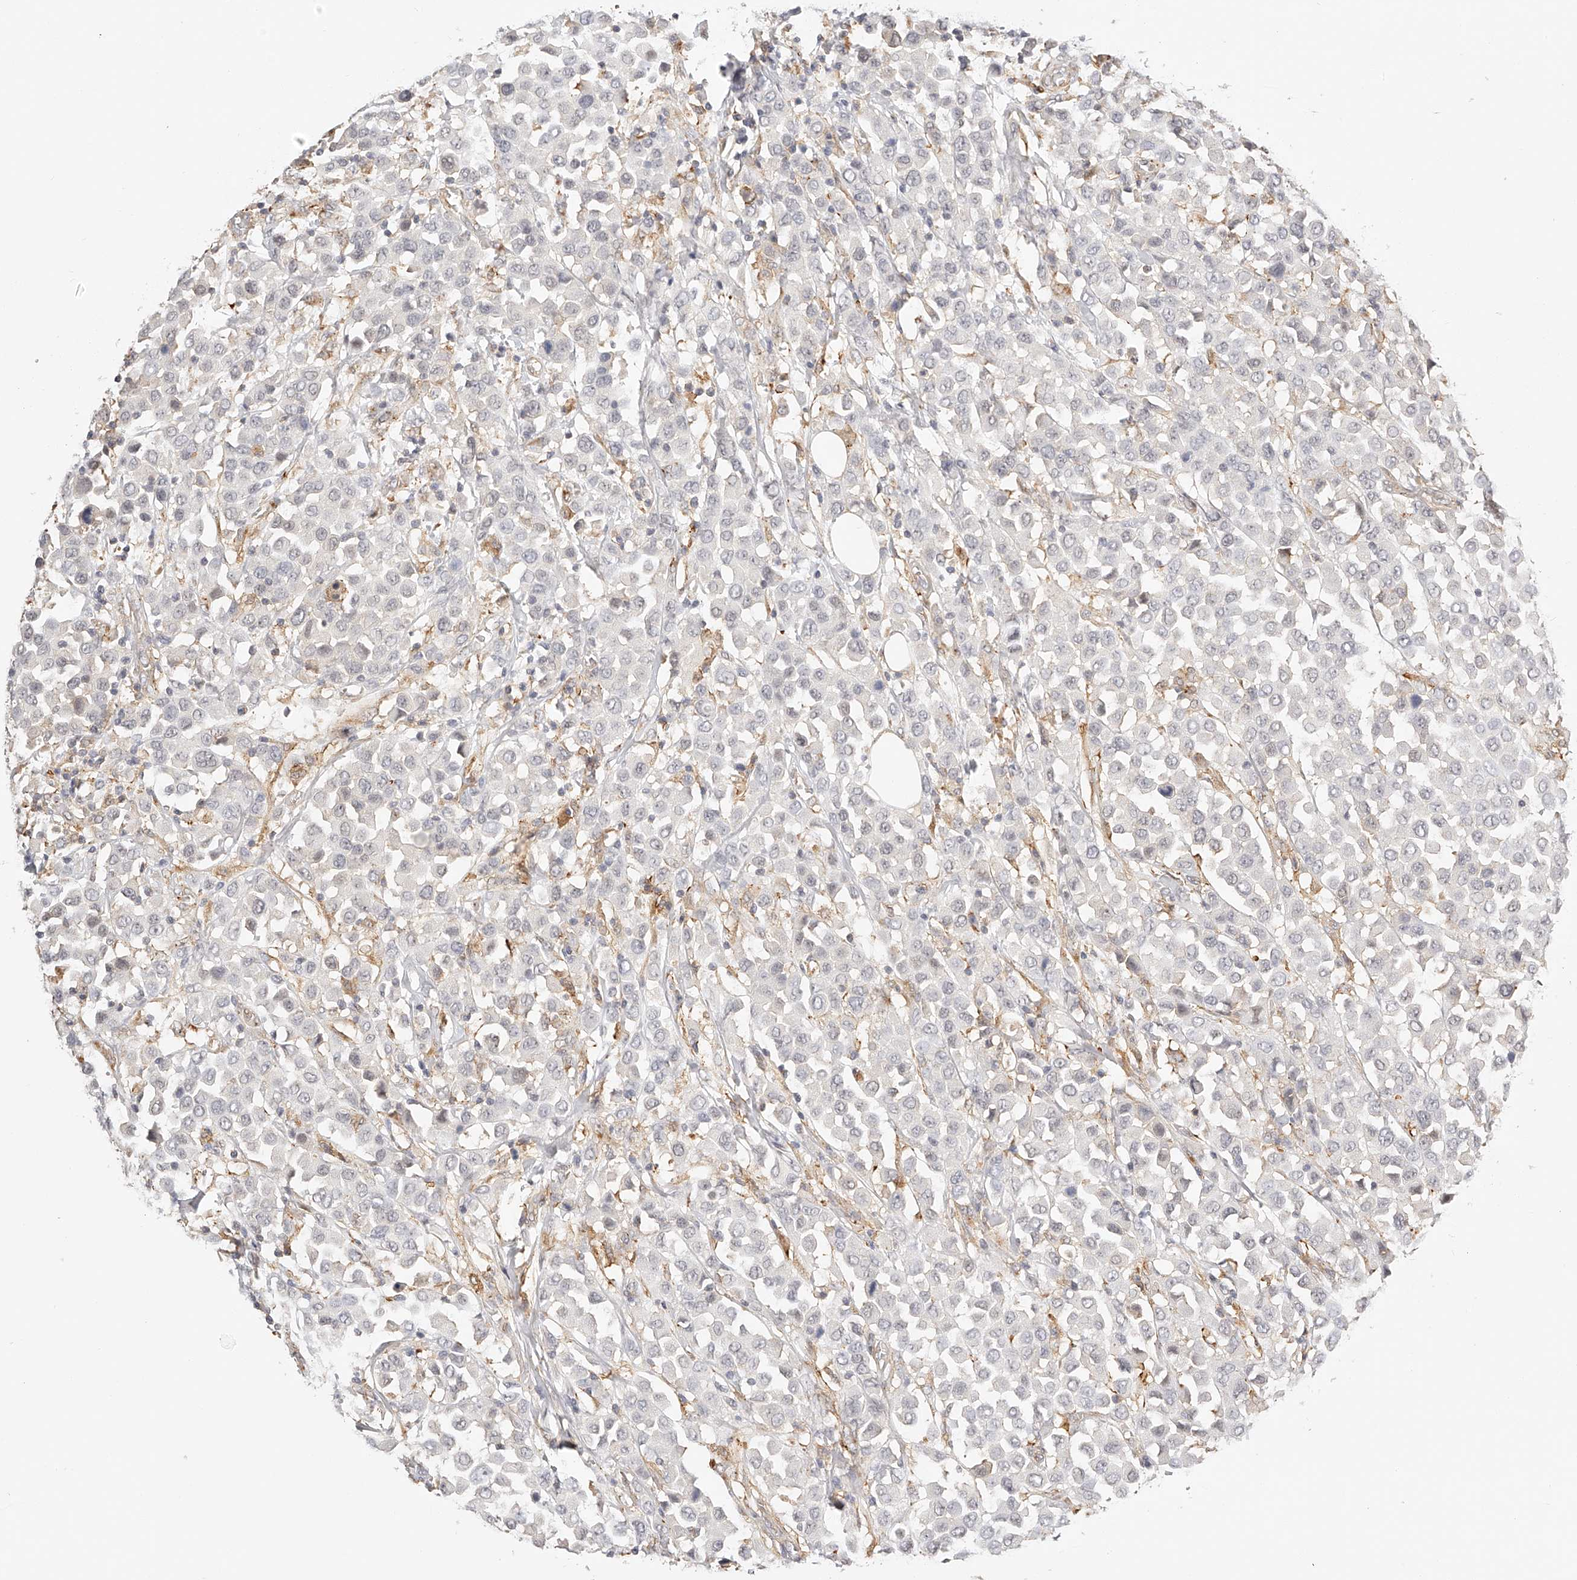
{"staining": {"intensity": "negative", "quantity": "none", "location": "none"}, "tissue": "breast cancer", "cell_type": "Tumor cells", "image_type": "cancer", "snomed": [{"axis": "morphology", "description": "Duct carcinoma"}, {"axis": "topography", "description": "Breast"}], "caption": "Invasive ductal carcinoma (breast) stained for a protein using IHC shows no positivity tumor cells.", "gene": "SYNC", "patient": {"sex": "female", "age": 61}}